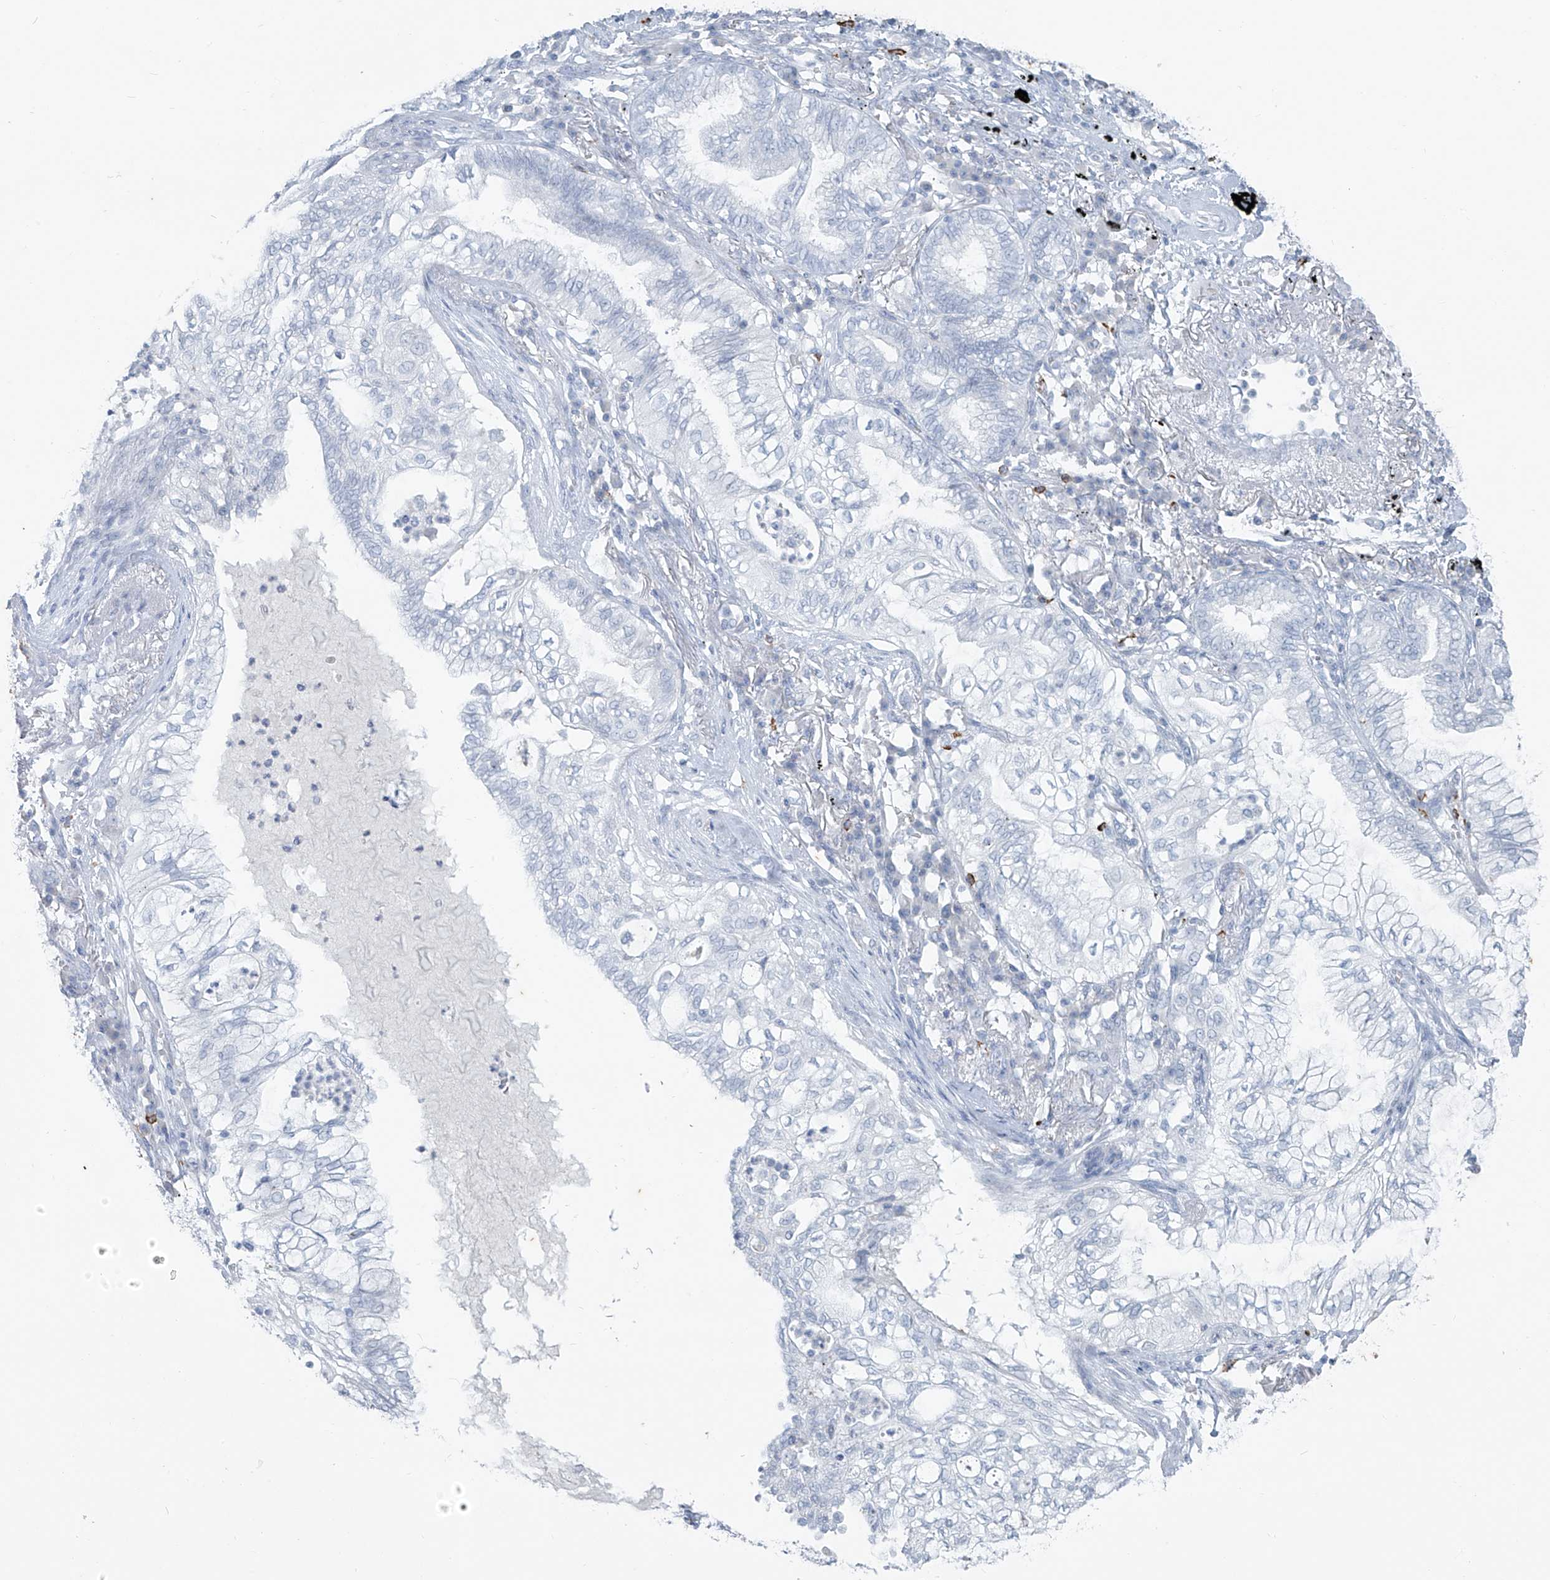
{"staining": {"intensity": "negative", "quantity": "none", "location": "none"}, "tissue": "lung cancer", "cell_type": "Tumor cells", "image_type": "cancer", "snomed": [{"axis": "morphology", "description": "Normal tissue, NOS"}, {"axis": "morphology", "description": "Adenocarcinoma, NOS"}, {"axis": "topography", "description": "Bronchus"}, {"axis": "topography", "description": "Lung"}], "caption": "Immunohistochemistry image of neoplastic tissue: human lung cancer stained with DAB displays no significant protein positivity in tumor cells.", "gene": "CX3CR1", "patient": {"sex": "female", "age": 70}}